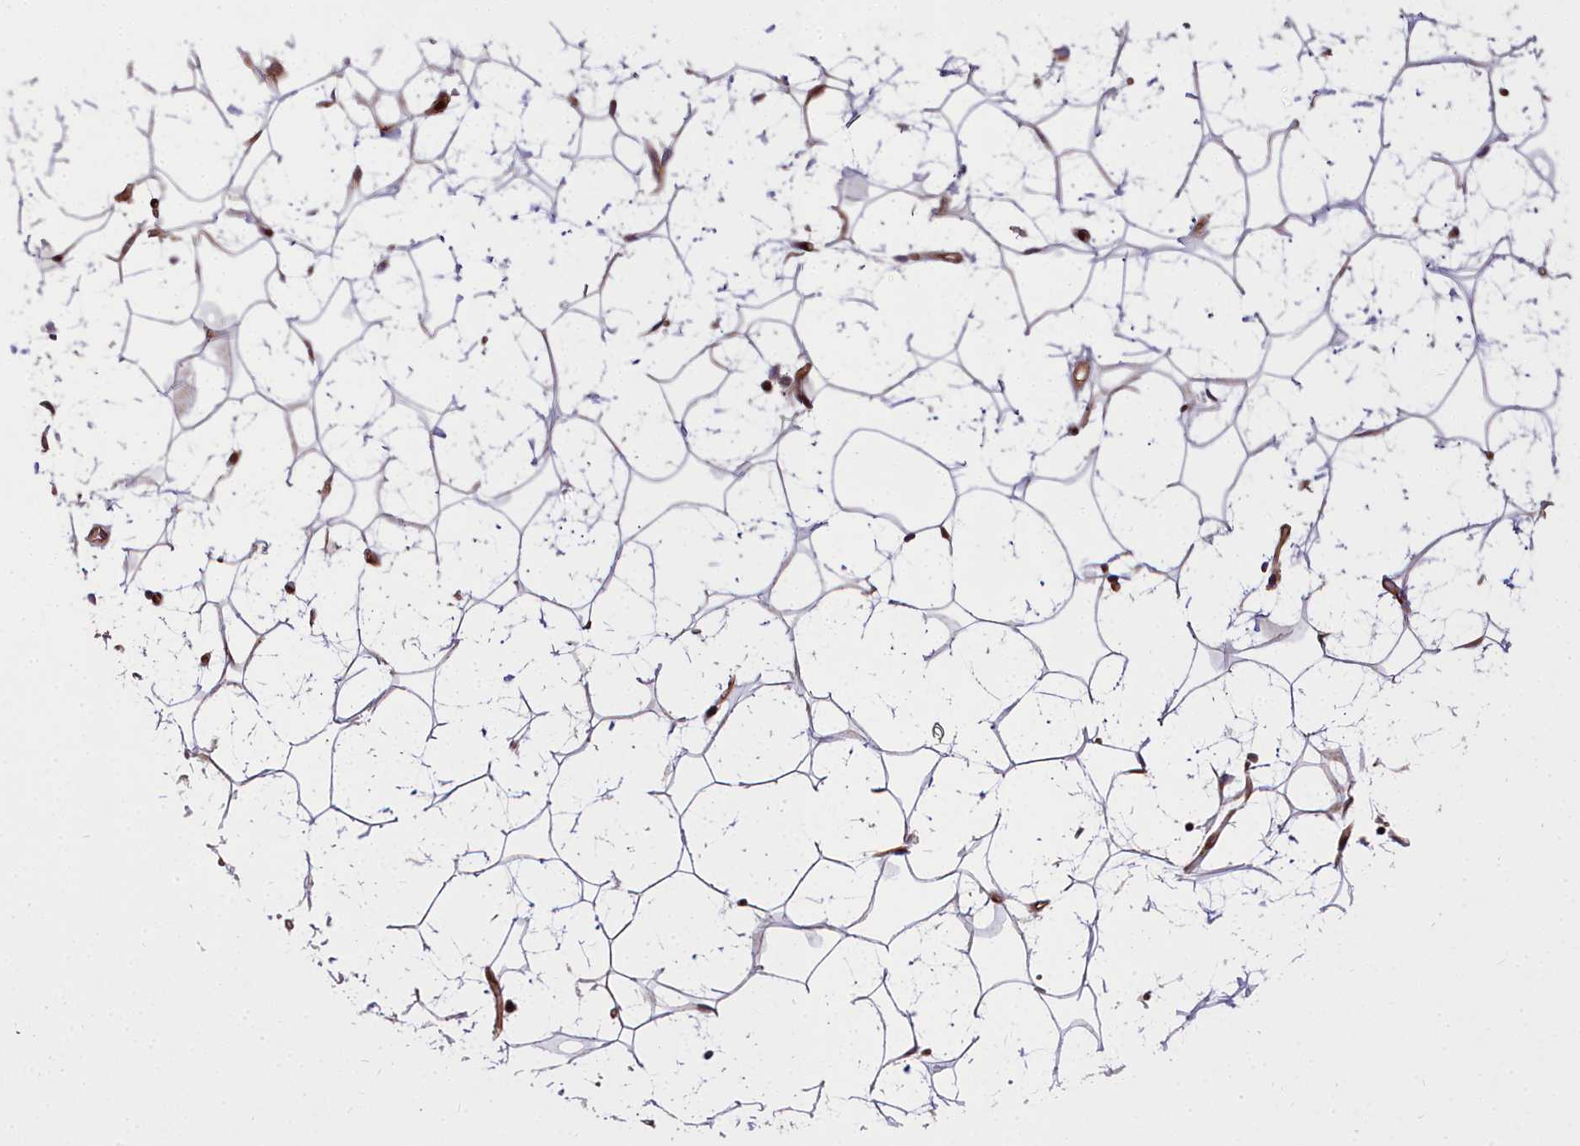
{"staining": {"intensity": "negative", "quantity": "none", "location": "none"}, "tissue": "adipose tissue", "cell_type": "Adipocytes", "image_type": "normal", "snomed": [{"axis": "morphology", "description": "Normal tissue, NOS"}, {"axis": "topography", "description": "Breast"}], "caption": "Immunohistochemistry (IHC) image of unremarkable adipose tissue: adipose tissue stained with DAB (3,3'-diaminobenzidine) exhibits no significant protein expression in adipocytes.", "gene": "GLYATL3", "patient": {"sex": "female", "age": 26}}